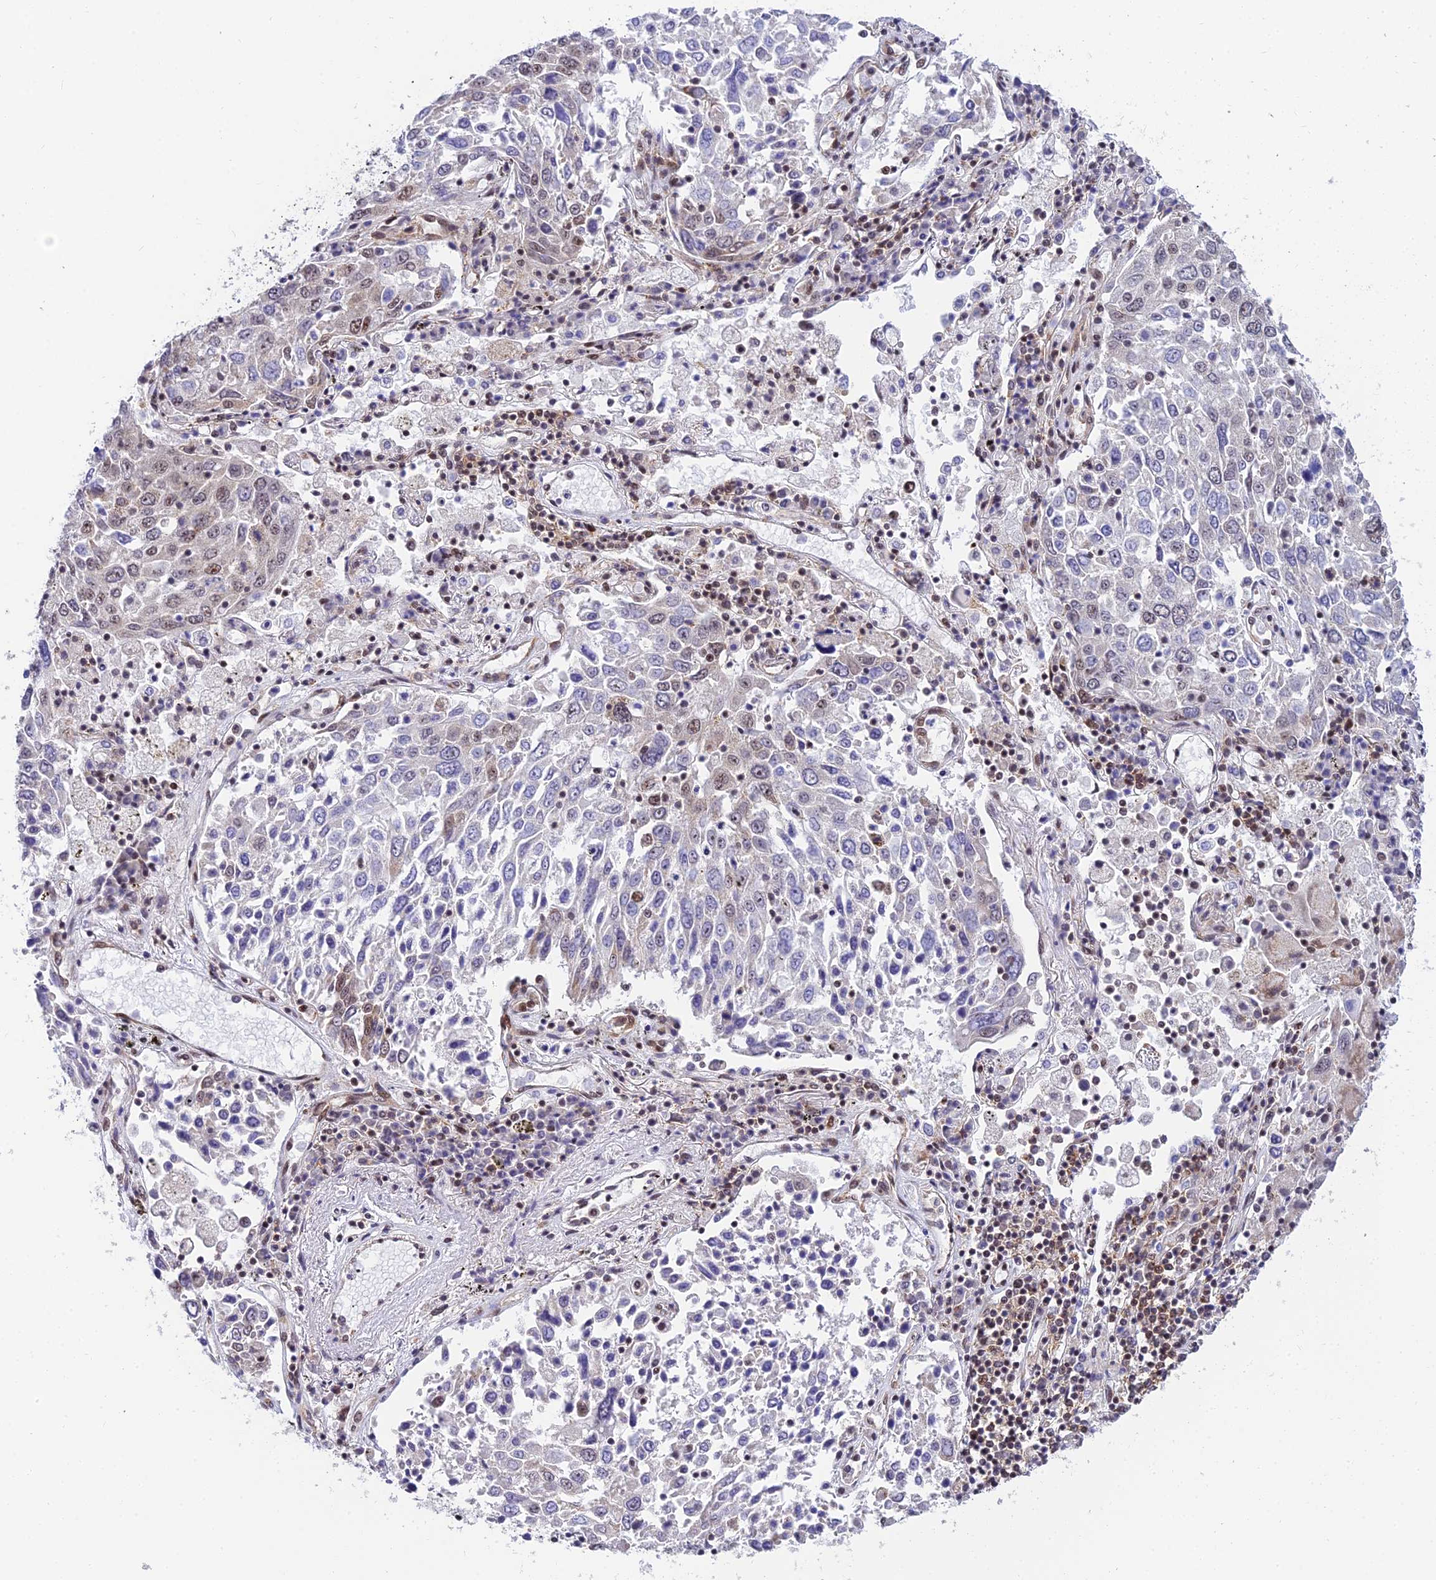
{"staining": {"intensity": "weak", "quantity": "<25%", "location": "nuclear"}, "tissue": "lung cancer", "cell_type": "Tumor cells", "image_type": "cancer", "snomed": [{"axis": "morphology", "description": "Squamous cell carcinoma, NOS"}, {"axis": "topography", "description": "Lung"}], "caption": "Tumor cells show no significant expression in lung squamous cell carcinoma. (Immunohistochemistry, brightfield microscopy, high magnification).", "gene": "USP22", "patient": {"sex": "male", "age": 65}}